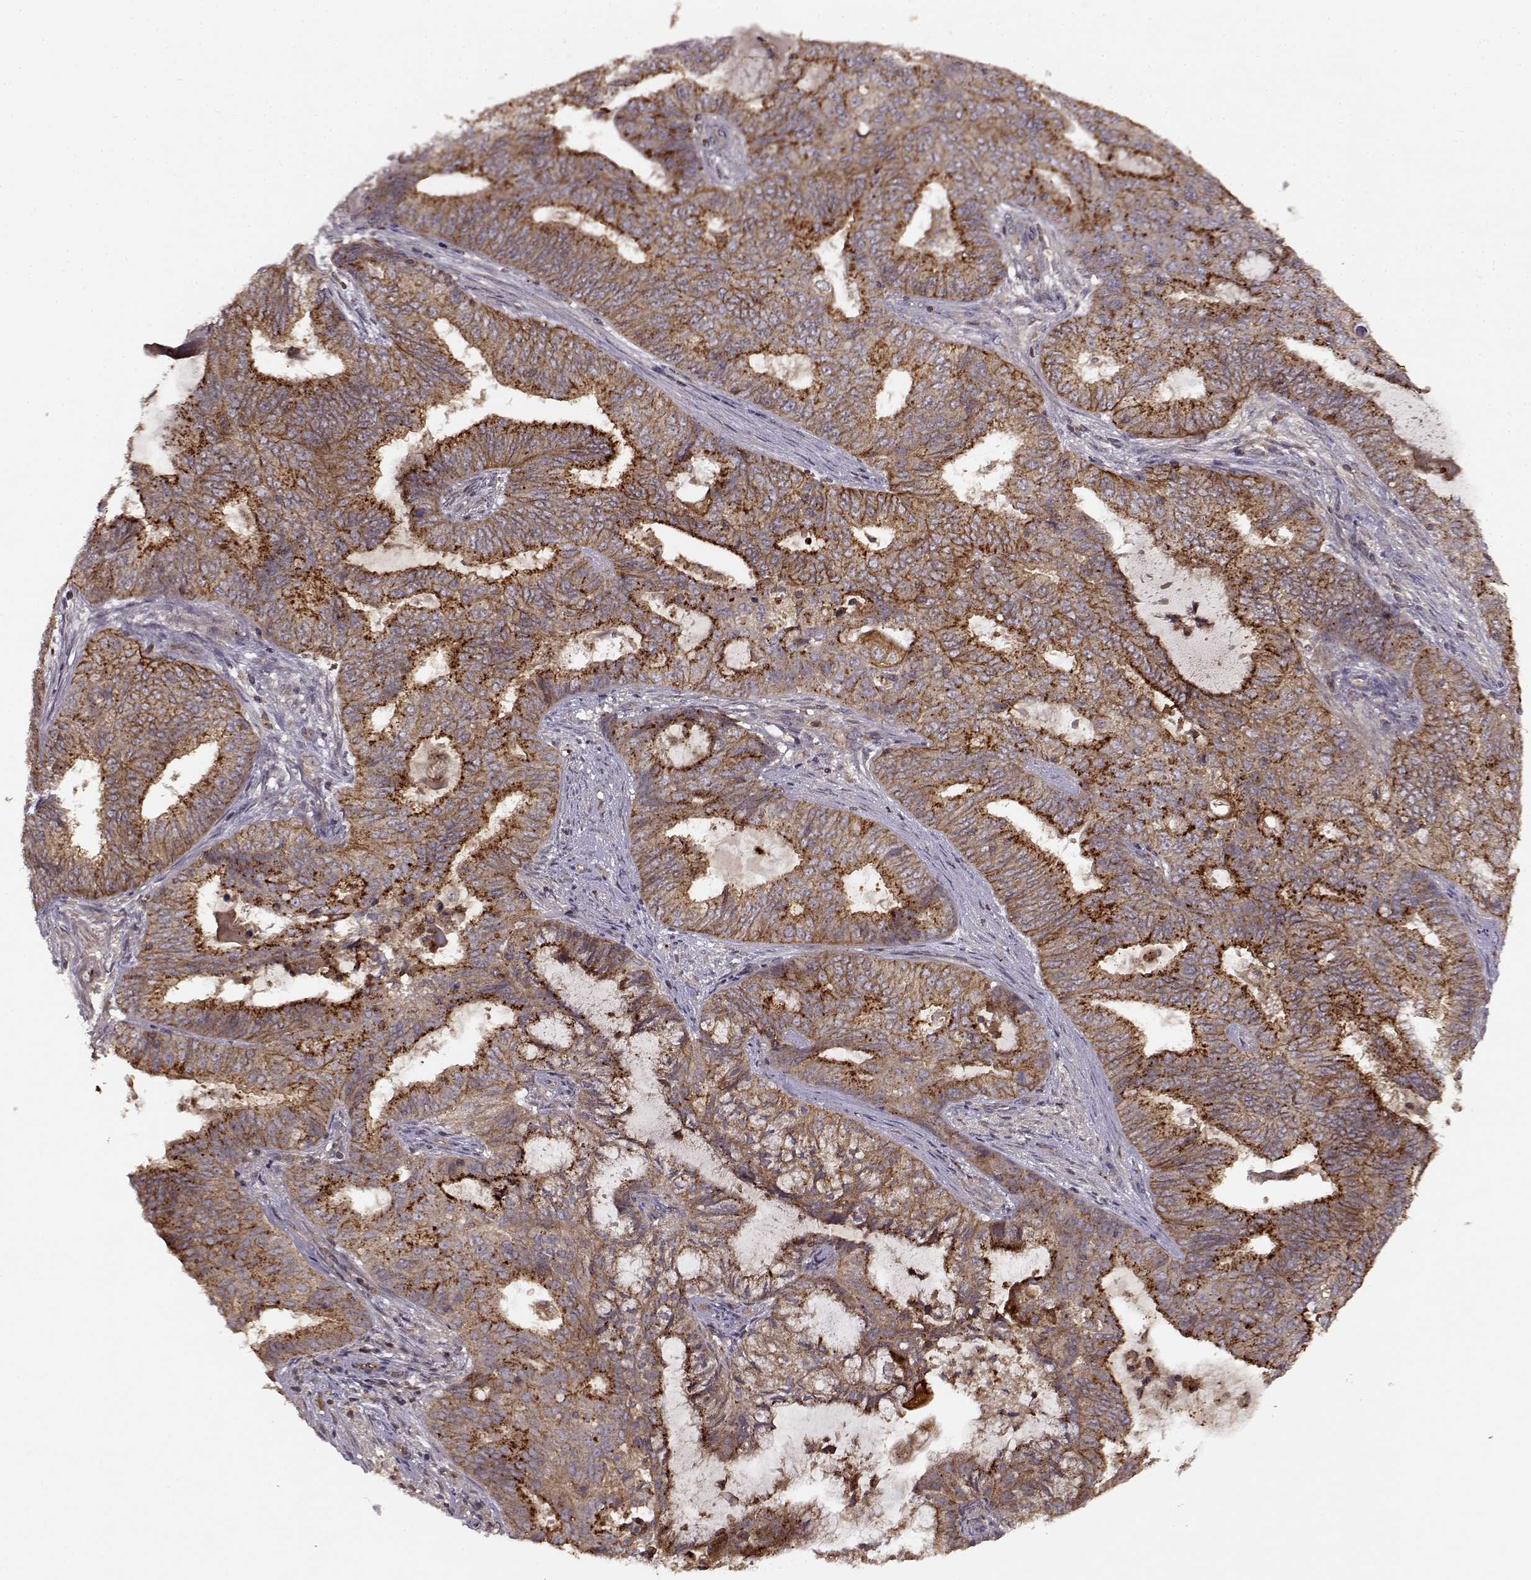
{"staining": {"intensity": "strong", "quantity": ">75%", "location": "cytoplasmic/membranous"}, "tissue": "endometrial cancer", "cell_type": "Tumor cells", "image_type": "cancer", "snomed": [{"axis": "morphology", "description": "Adenocarcinoma, NOS"}, {"axis": "topography", "description": "Endometrium"}], "caption": "Immunohistochemical staining of adenocarcinoma (endometrial) exhibits strong cytoplasmic/membranous protein positivity in approximately >75% of tumor cells. (Stains: DAB (3,3'-diaminobenzidine) in brown, nuclei in blue, Microscopy: brightfield microscopy at high magnification).", "gene": "IFRD2", "patient": {"sex": "female", "age": 62}}